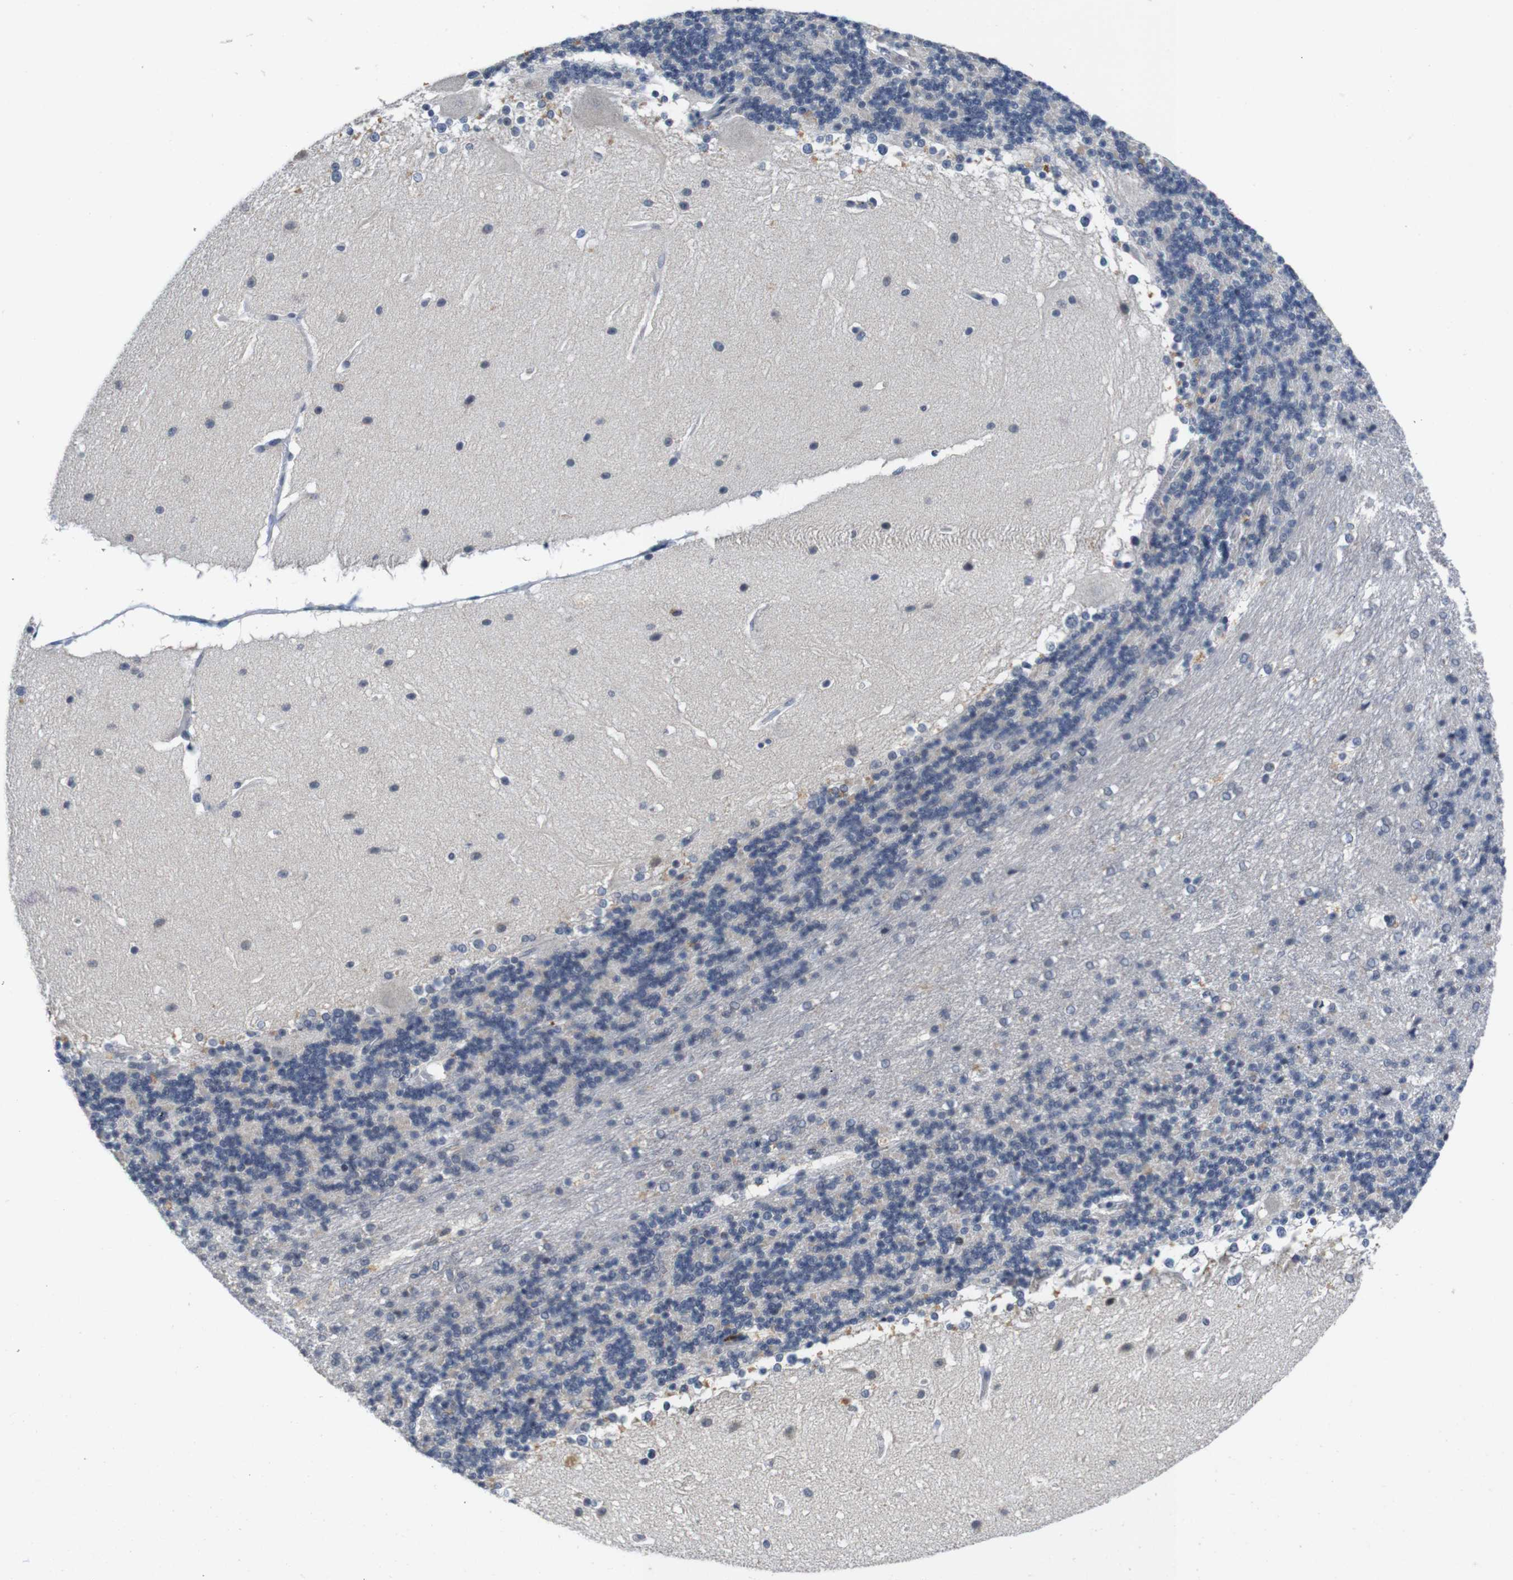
{"staining": {"intensity": "negative", "quantity": "none", "location": "none"}, "tissue": "cerebellum", "cell_type": "Cells in granular layer", "image_type": "normal", "snomed": [{"axis": "morphology", "description": "Normal tissue, NOS"}, {"axis": "topography", "description": "Cerebellum"}], "caption": "This histopathology image is of normal cerebellum stained with immunohistochemistry (IHC) to label a protein in brown with the nuclei are counter-stained blue. There is no positivity in cells in granular layer. (Immunohistochemistry (ihc), brightfield microscopy, high magnification).", "gene": "SKP2", "patient": {"sex": "female", "age": 19}}